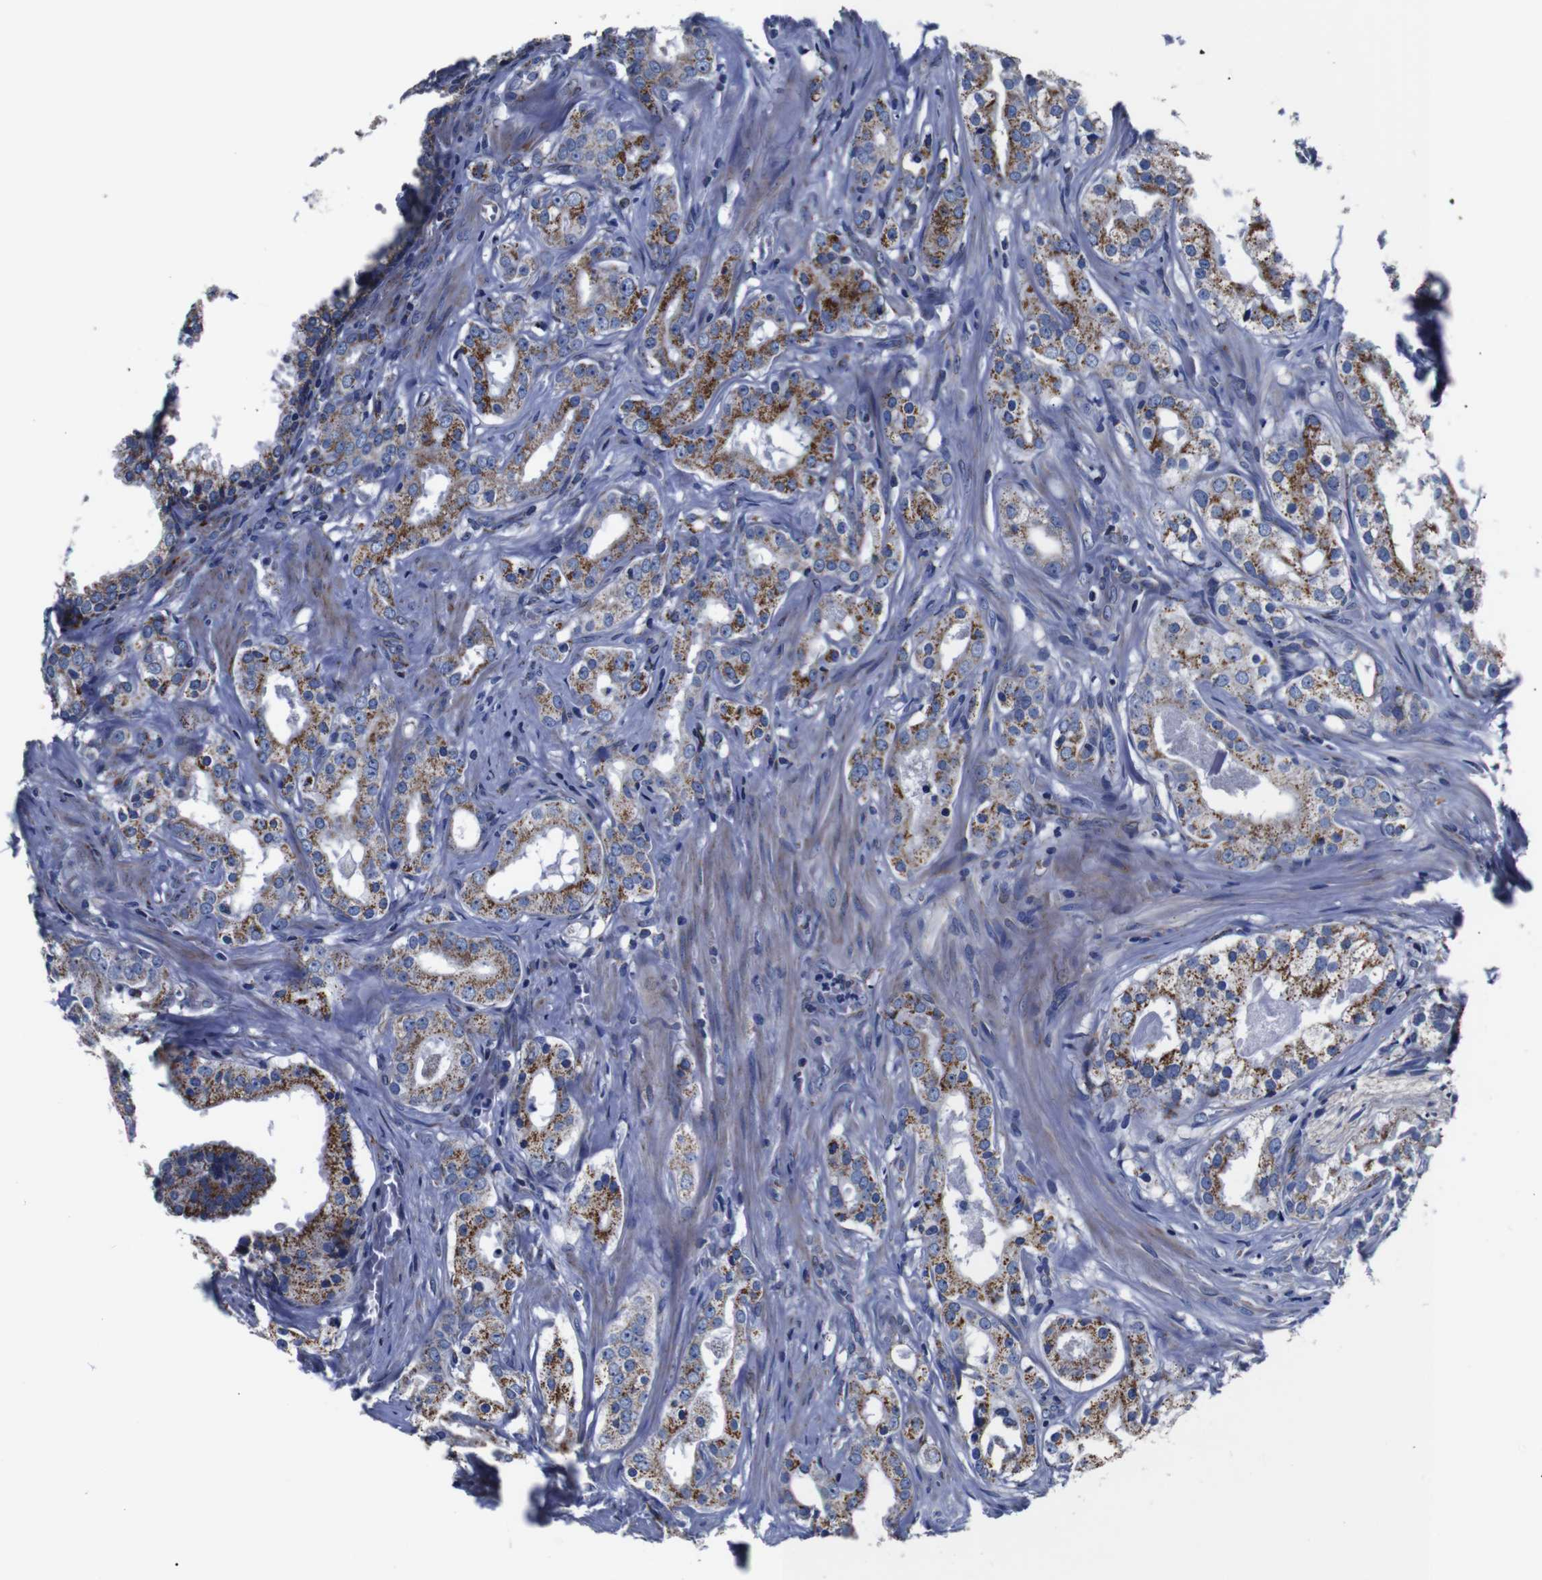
{"staining": {"intensity": "moderate", "quantity": ">75%", "location": "cytoplasmic/membranous"}, "tissue": "prostate cancer", "cell_type": "Tumor cells", "image_type": "cancer", "snomed": [{"axis": "morphology", "description": "Adenocarcinoma, Low grade"}, {"axis": "topography", "description": "Prostate"}], "caption": "Human prostate cancer (adenocarcinoma (low-grade)) stained with a brown dye displays moderate cytoplasmic/membranous positive expression in about >75% of tumor cells.", "gene": "FKBP9", "patient": {"sex": "male", "age": 59}}